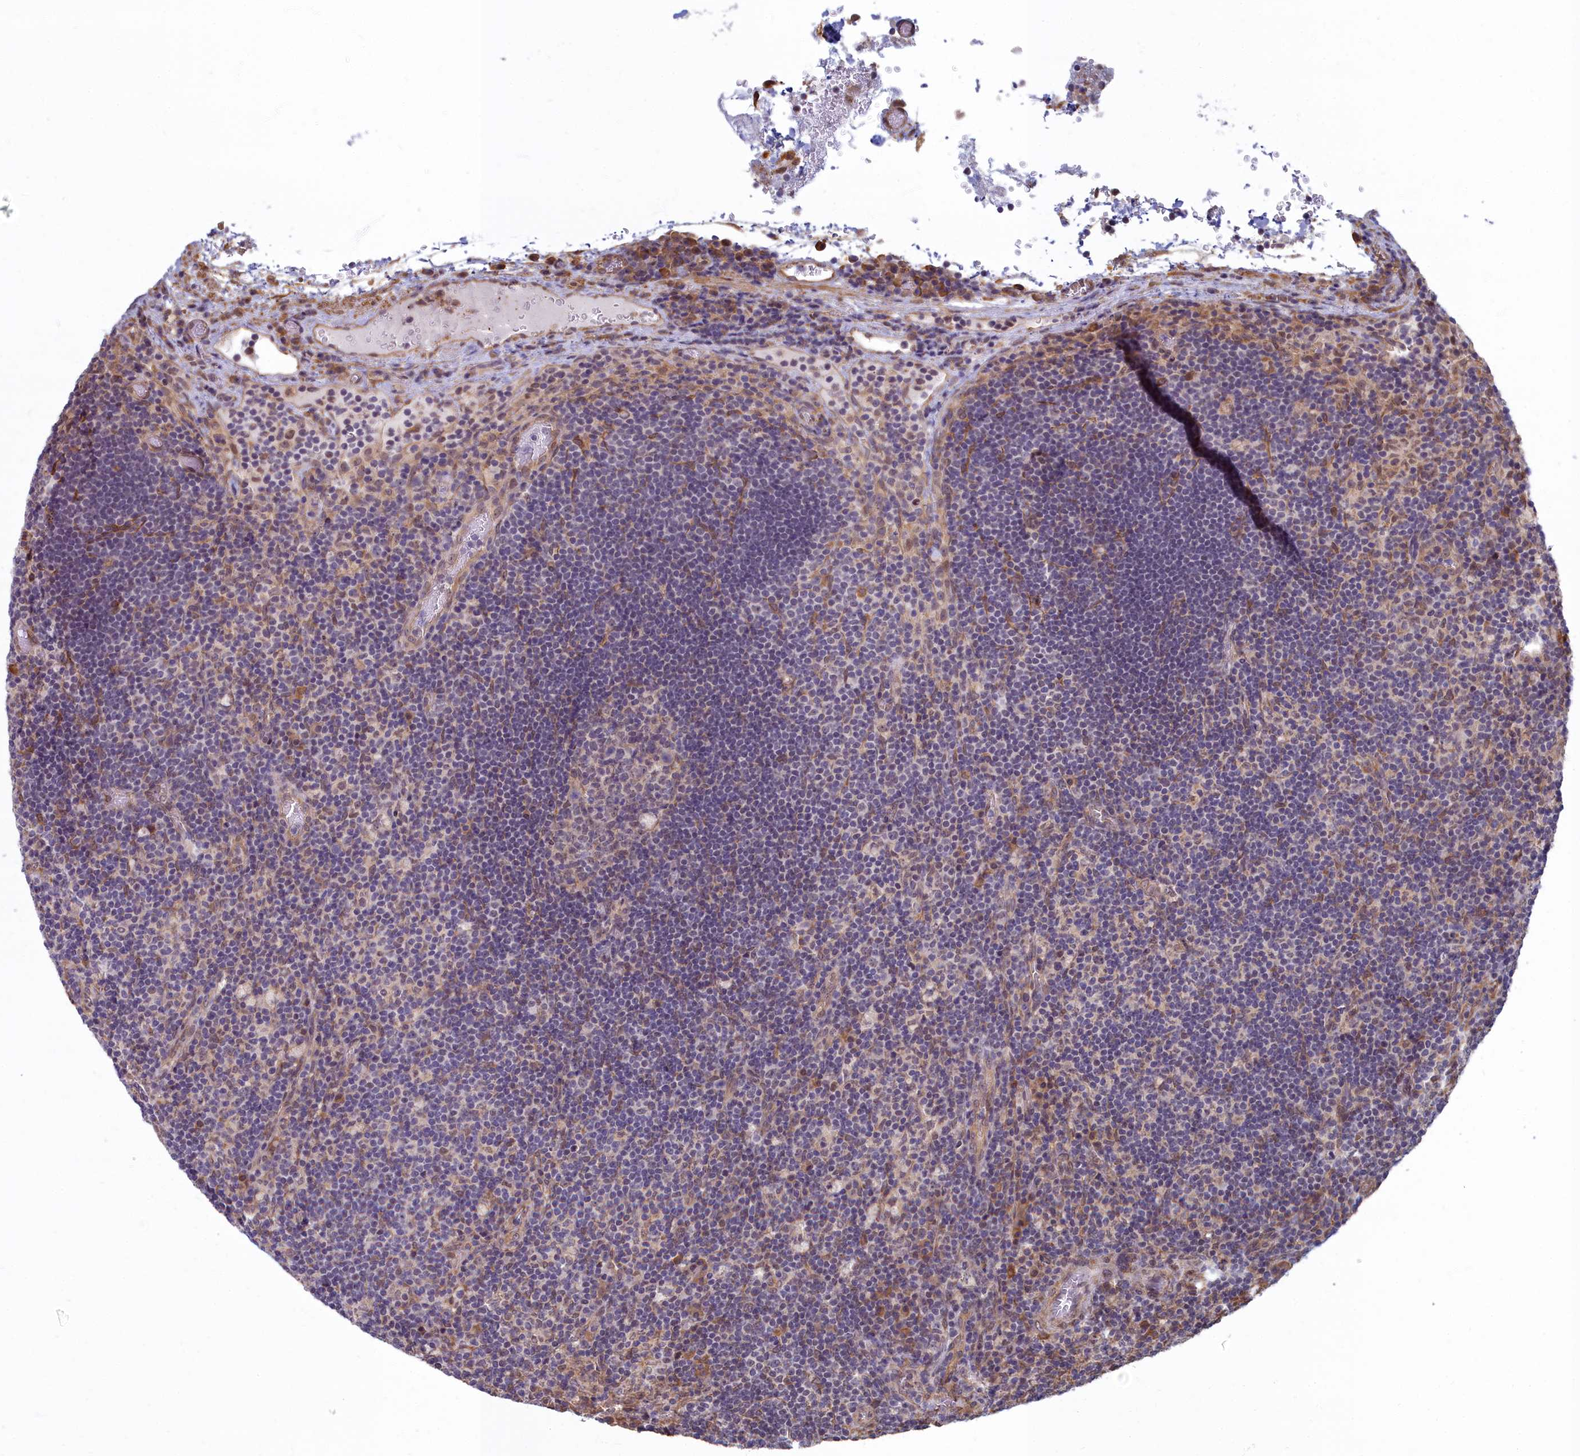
{"staining": {"intensity": "weak", "quantity": "25%-75%", "location": "cytoplasmic/membranous,nuclear"}, "tissue": "lymph node", "cell_type": "Germinal center cells", "image_type": "normal", "snomed": [{"axis": "morphology", "description": "Normal tissue, NOS"}, {"axis": "topography", "description": "Lymph node"}], "caption": "A high-resolution micrograph shows immunohistochemistry staining of unremarkable lymph node, which demonstrates weak cytoplasmic/membranous,nuclear positivity in approximately 25%-75% of germinal center cells. The staining was performed using DAB (3,3'-diaminobenzidine), with brown indicating positive protein expression. Nuclei are stained blue with hematoxylin.", "gene": "MAK16", "patient": {"sex": "male", "age": 58}}